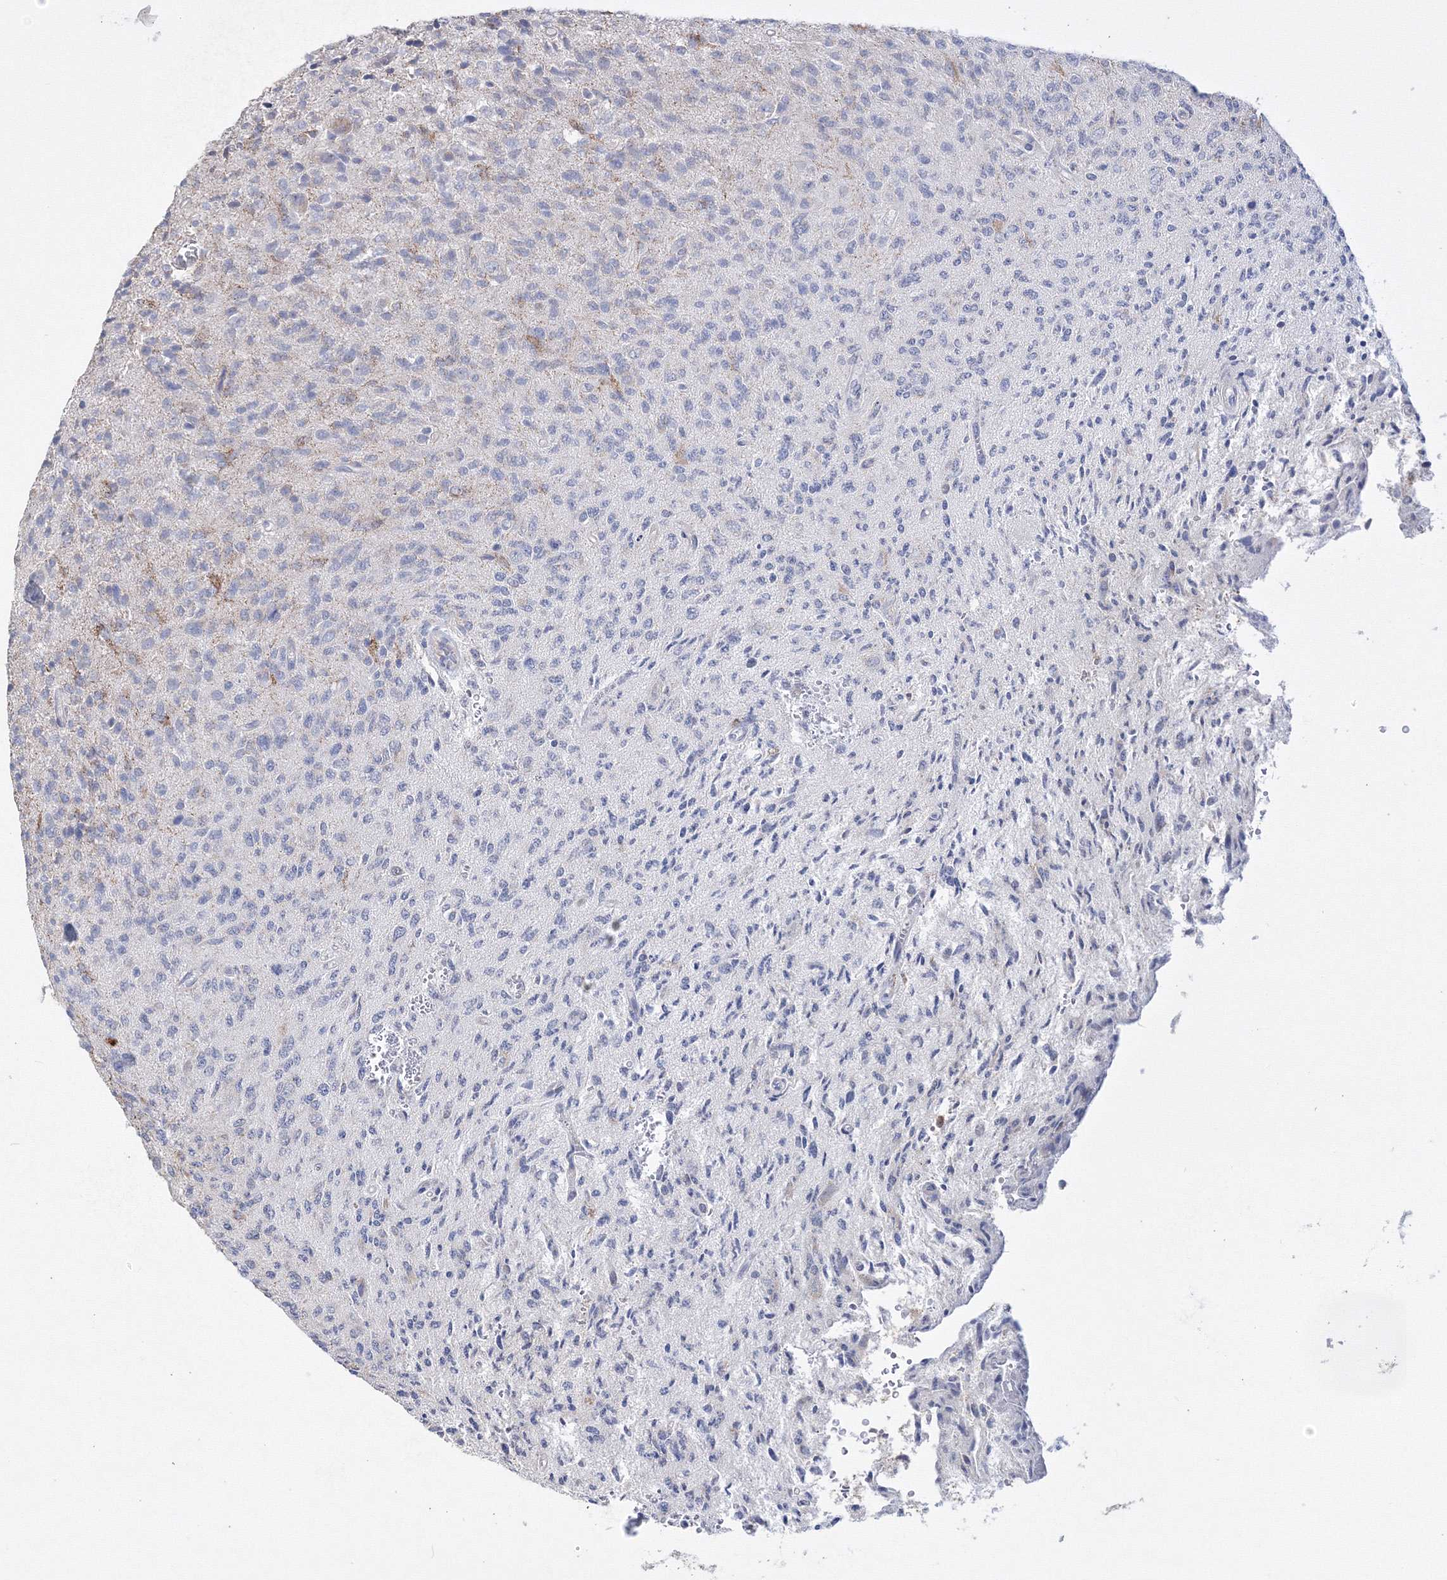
{"staining": {"intensity": "negative", "quantity": "none", "location": "none"}, "tissue": "glioma", "cell_type": "Tumor cells", "image_type": "cancer", "snomed": [{"axis": "morphology", "description": "Glioma, malignant, High grade"}, {"axis": "topography", "description": "Brain"}], "caption": "Immunohistochemical staining of human glioma demonstrates no significant expression in tumor cells.", "gene": "PEX13", "patient": {"sex": "female", "age": 57}}